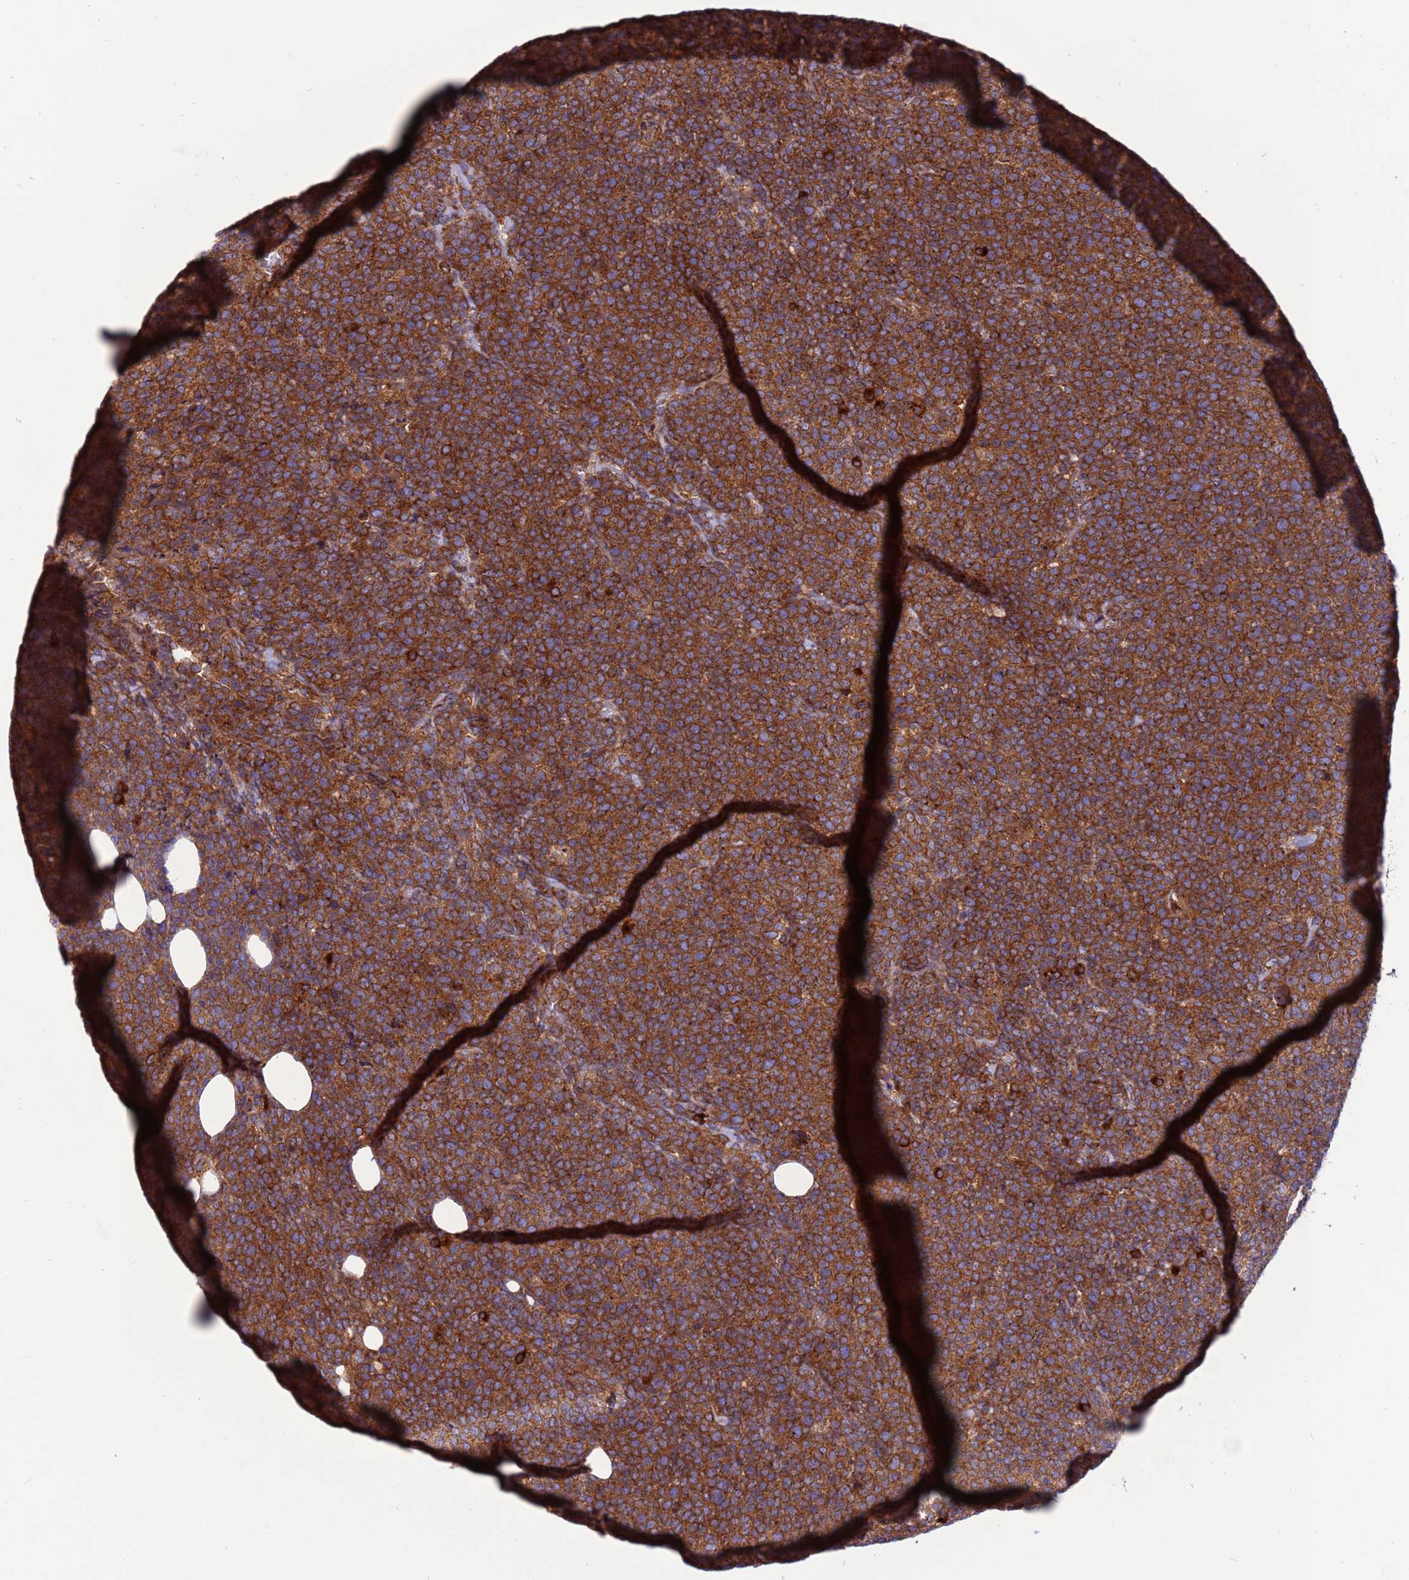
{"staining": {"intensity": "strong", "quantity": ">75%", "location": "cytoplasmic/membranous"}, "tissue": "lymphoma", "cell_type": "Tumor cells", "image_type": "cancer", "snomed": [{"axis": "morphology", "description": "Malignant lymphoma, non-Hodgkin's type, High grade"}, {"axis": "topography", "description": "Lymph node"}], "caption": "This is an image of IHC staining of malignant lymphoma, non-Hodgkin's type (high-grade), which shows strong expression in the cytoplasmic/membranous of tumor cells.", "gene": "ZC3HAV1", "patient": {"sex": "male", "age": 61}}